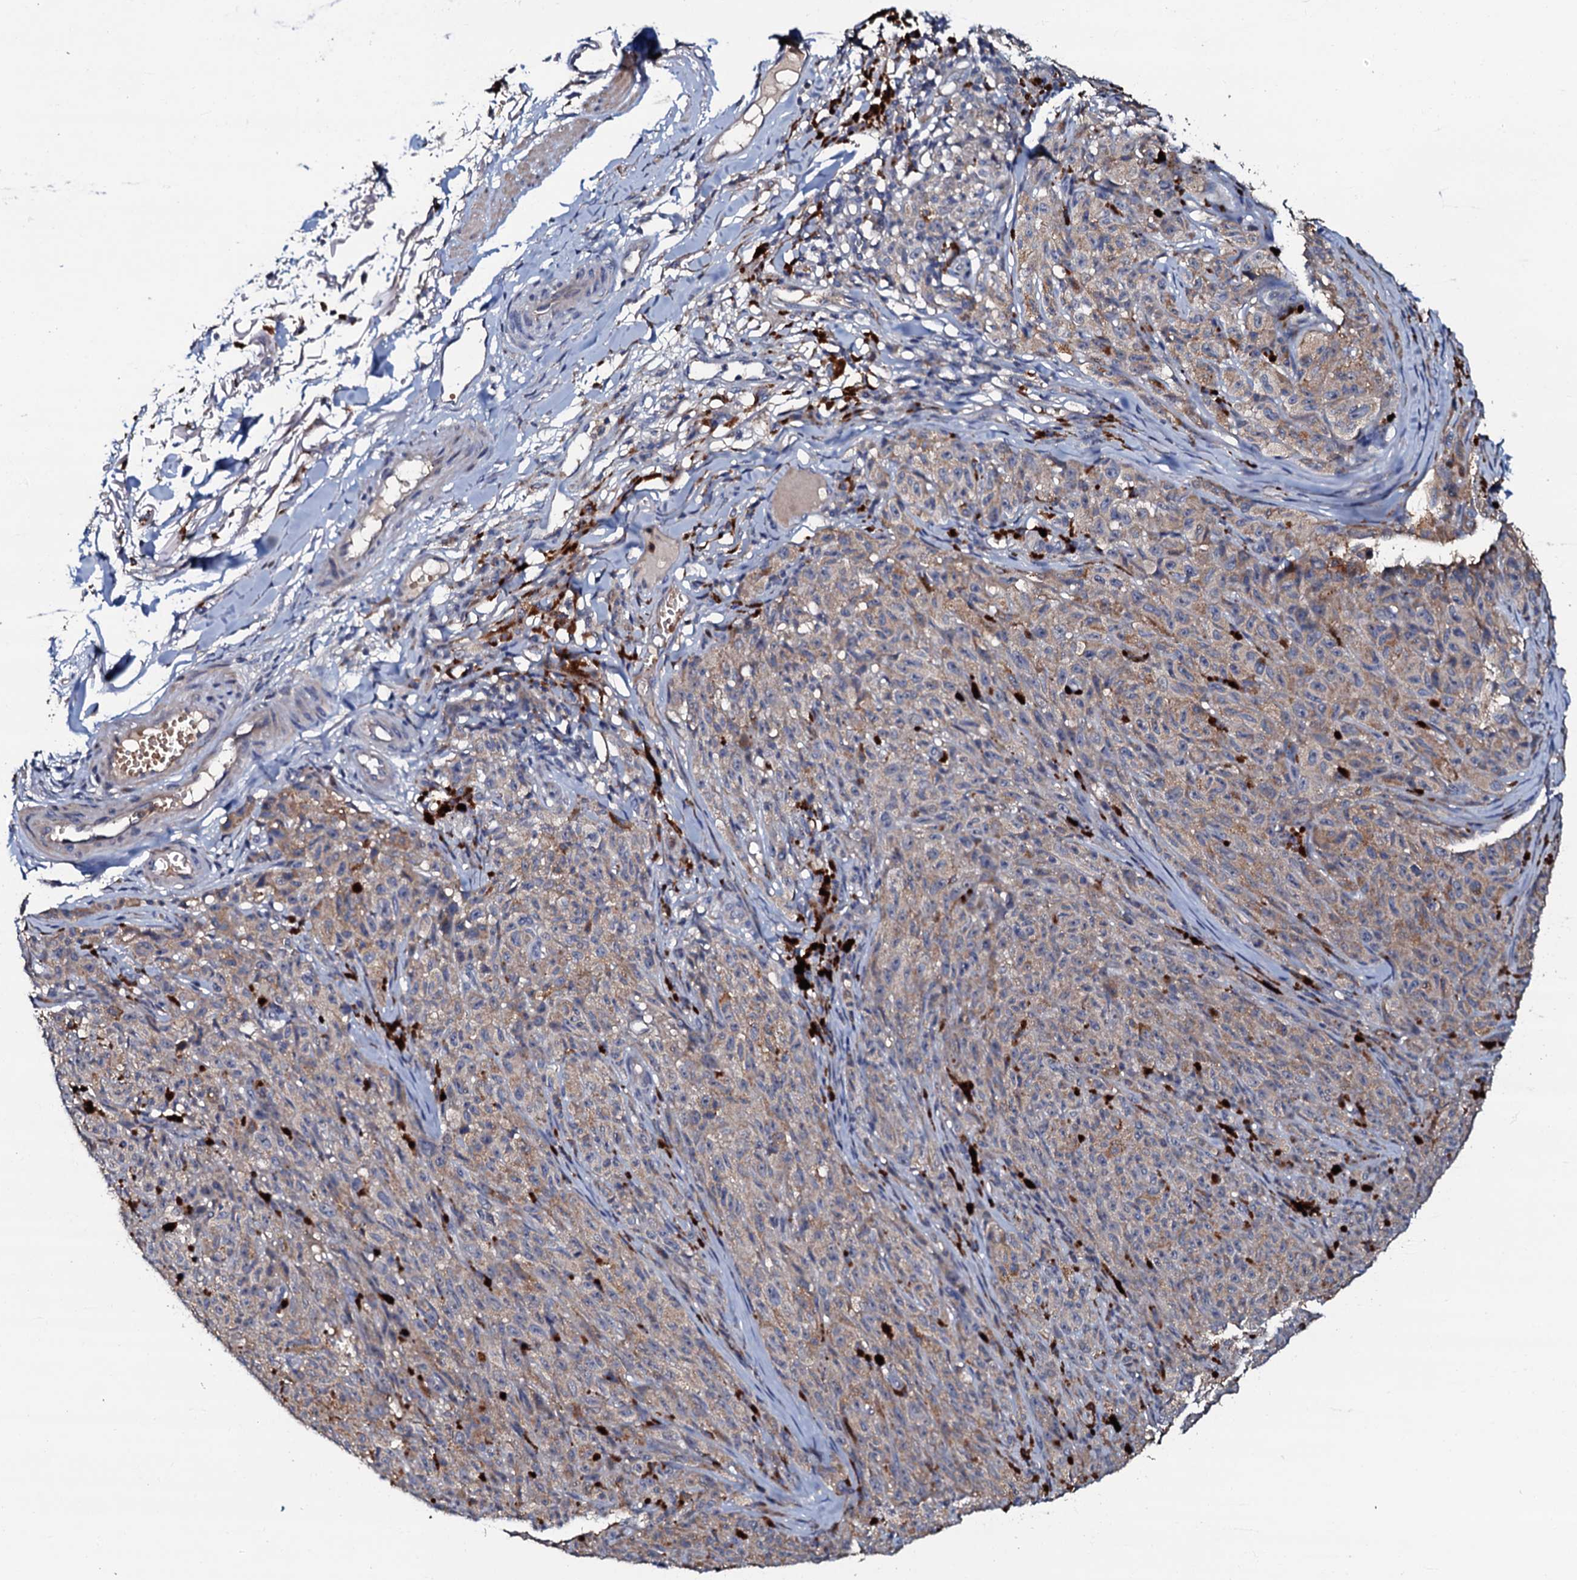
{"staining": {"intensity": "weak", "quantity": ">75%", "location": "cytoplasmic/membranous"}, "tissue": "melanoma", "cell_type": "Tumor cells", "image_type": "cancer", "snomed": [{"axis": "morphology", "description": "Malignant melanoma, NOS"}, {"axis": "topography", "description": "Skin"}], "caption": "Weak cytoplasmic/membranous expression for a protein is present in approximately >75% of tumor cells of malignant melanoma using IHC.", "gene": "CPNE2", "patient": {"sex": "female", "age": 82}}